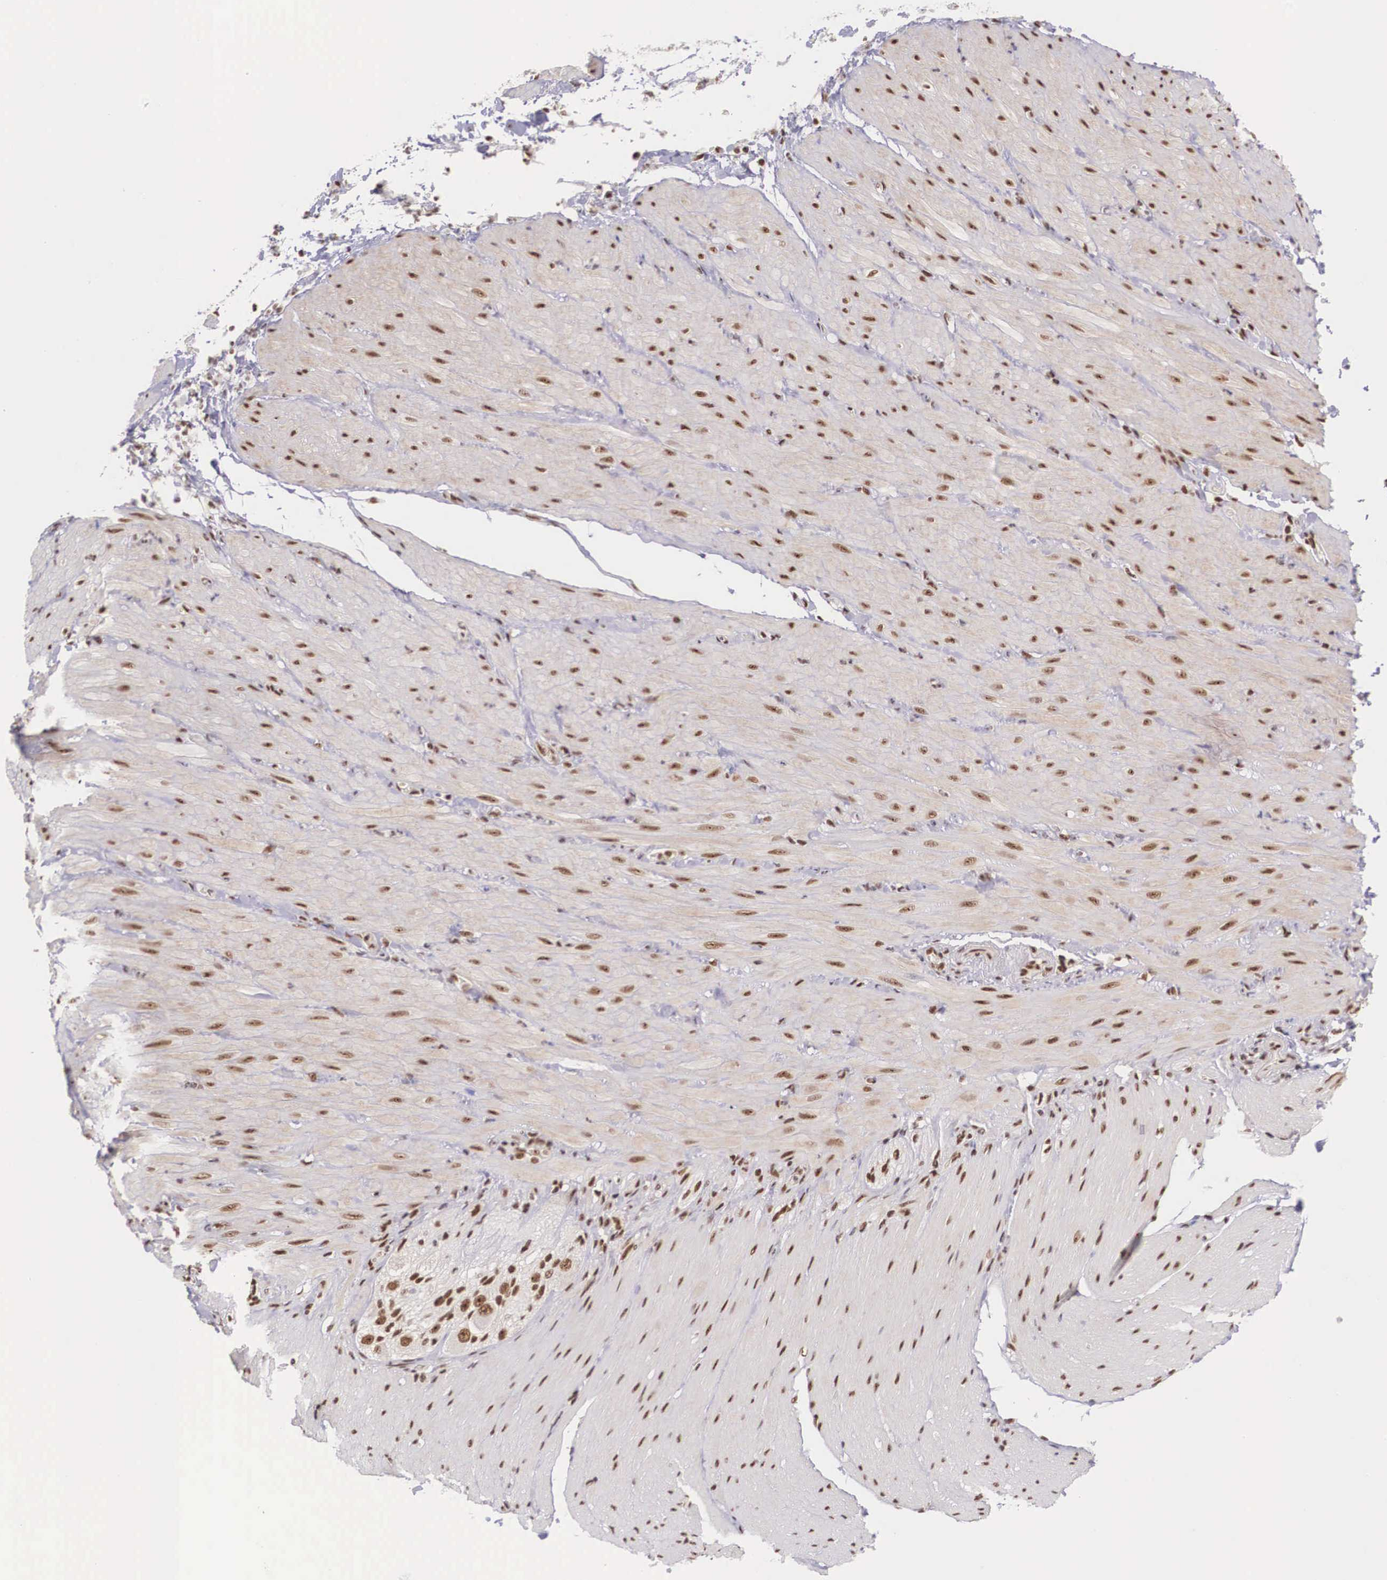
{"staining": {"intensity": "moderate", "quantity": ">75%", "location": "nuclear"}, "tissue": "smooth muscle", "cell_type": "Smooth muscle cells", "image_type": "normal", "snomed": [{"axis": "morphology", "description": "Normal tissue, NOS"}, {"axis": "topography", "description": "Duodenum"}], "caption": "DAB (3,3'-diaminobenzidine) immunohistochemical staining of normal human smooth muscle displays moderate nuclear protein staining in approximately >75% of smooth muscle cells. (DAB = brown stain, brightfield microscopy at high magnification).", "gene": "POLR2F", "patient": {"sex": "male", "age": 63}}